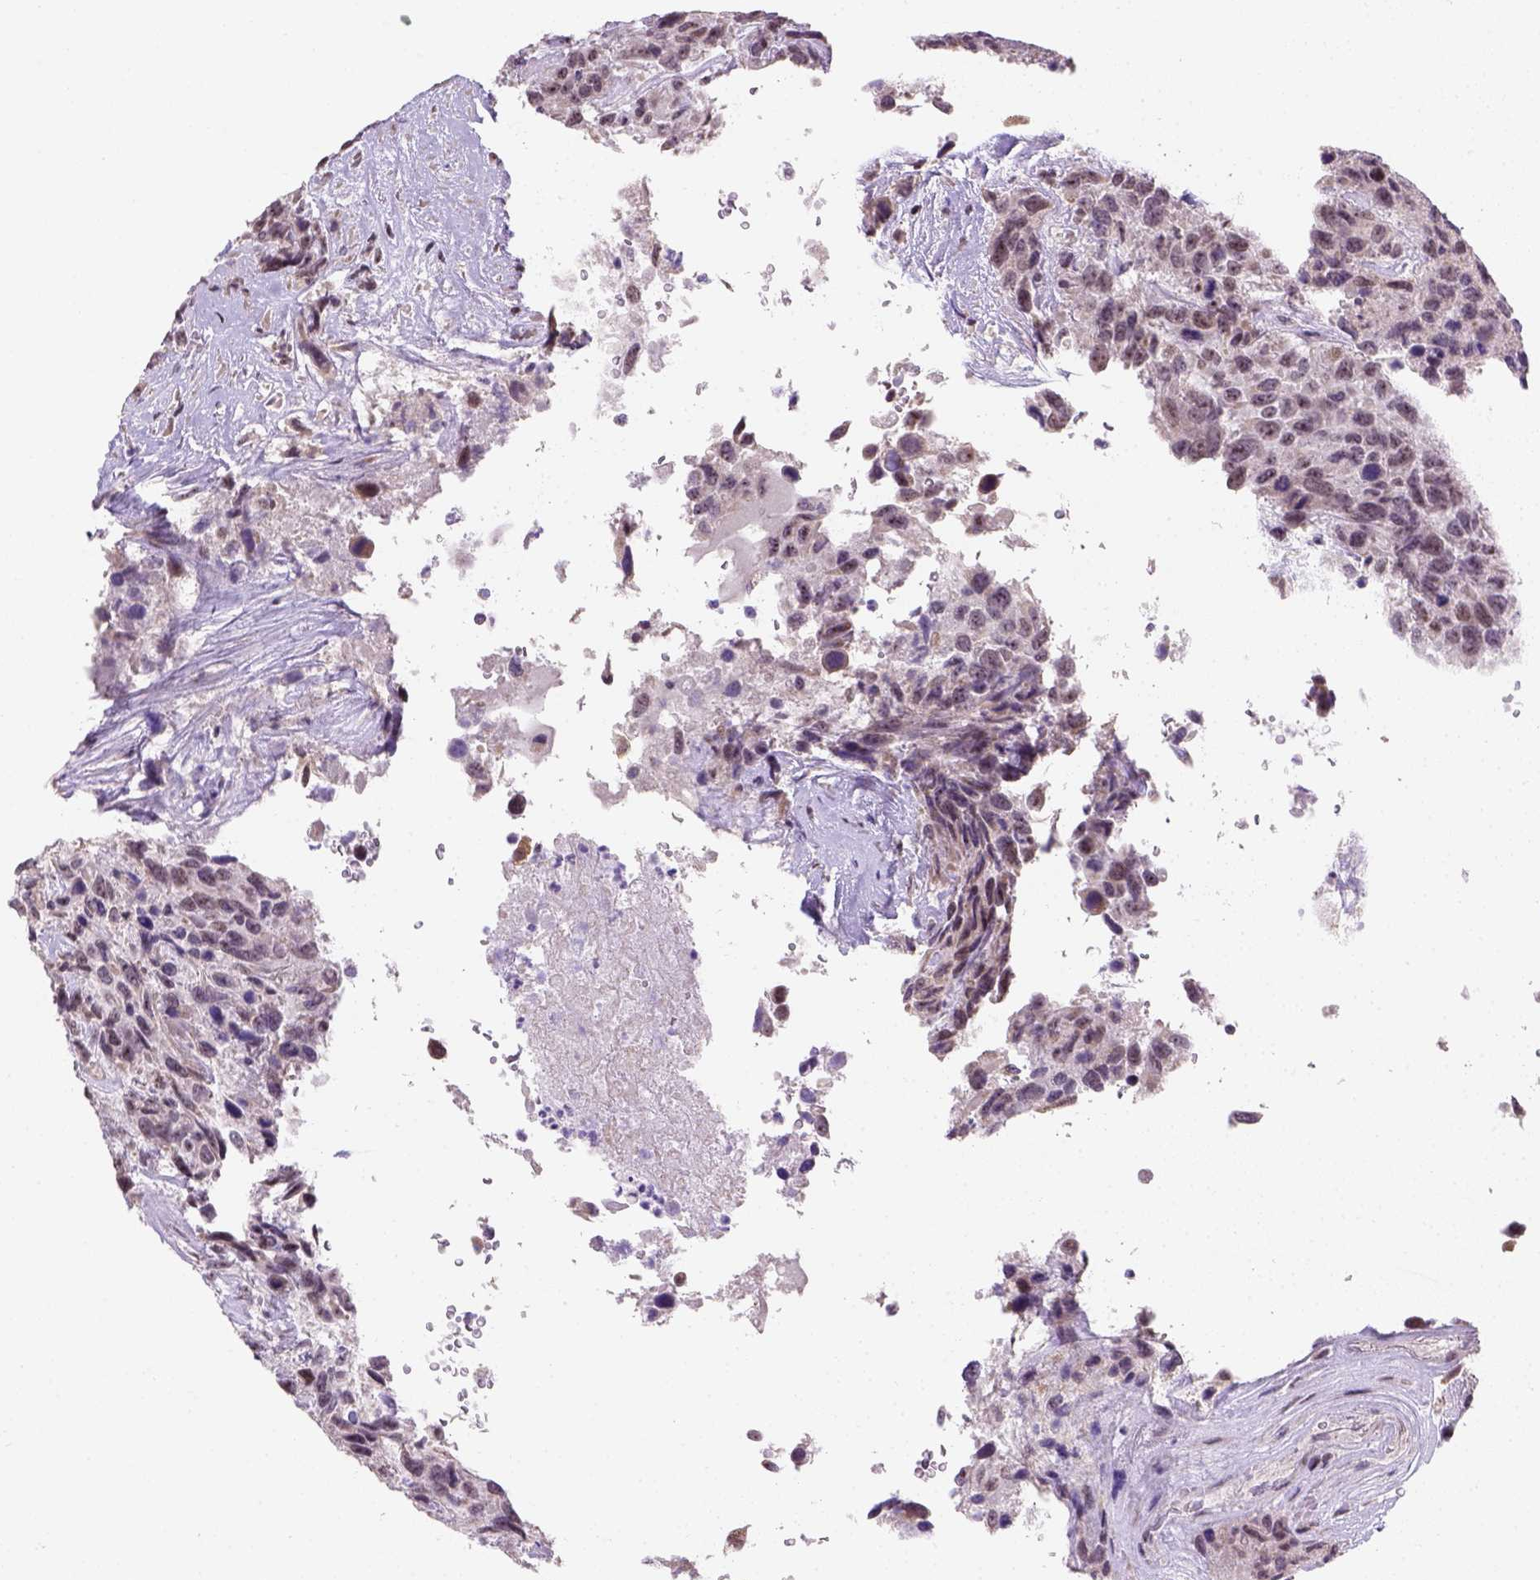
{"staining": {"intensity": "moderate", "quantity": ">75%", "location": "nuclear"}, "tissue": "urothelial cancer", "cell_type": "Tumor cells", "image_type": "cancer", "snomed": [{"axis": "morphology", "description": "Urothelial carcinoma, High grade"}, {"axis": "topography", "description": "Urinary bladder"}], "caption": "This histopathology image demonstrates IHC staining of human urothelial cancer, with medium moderate nuclear expression in about >75% of tumor cells.", "gene": "DDX50", "patient": {"sex": "female", "age": 70}}